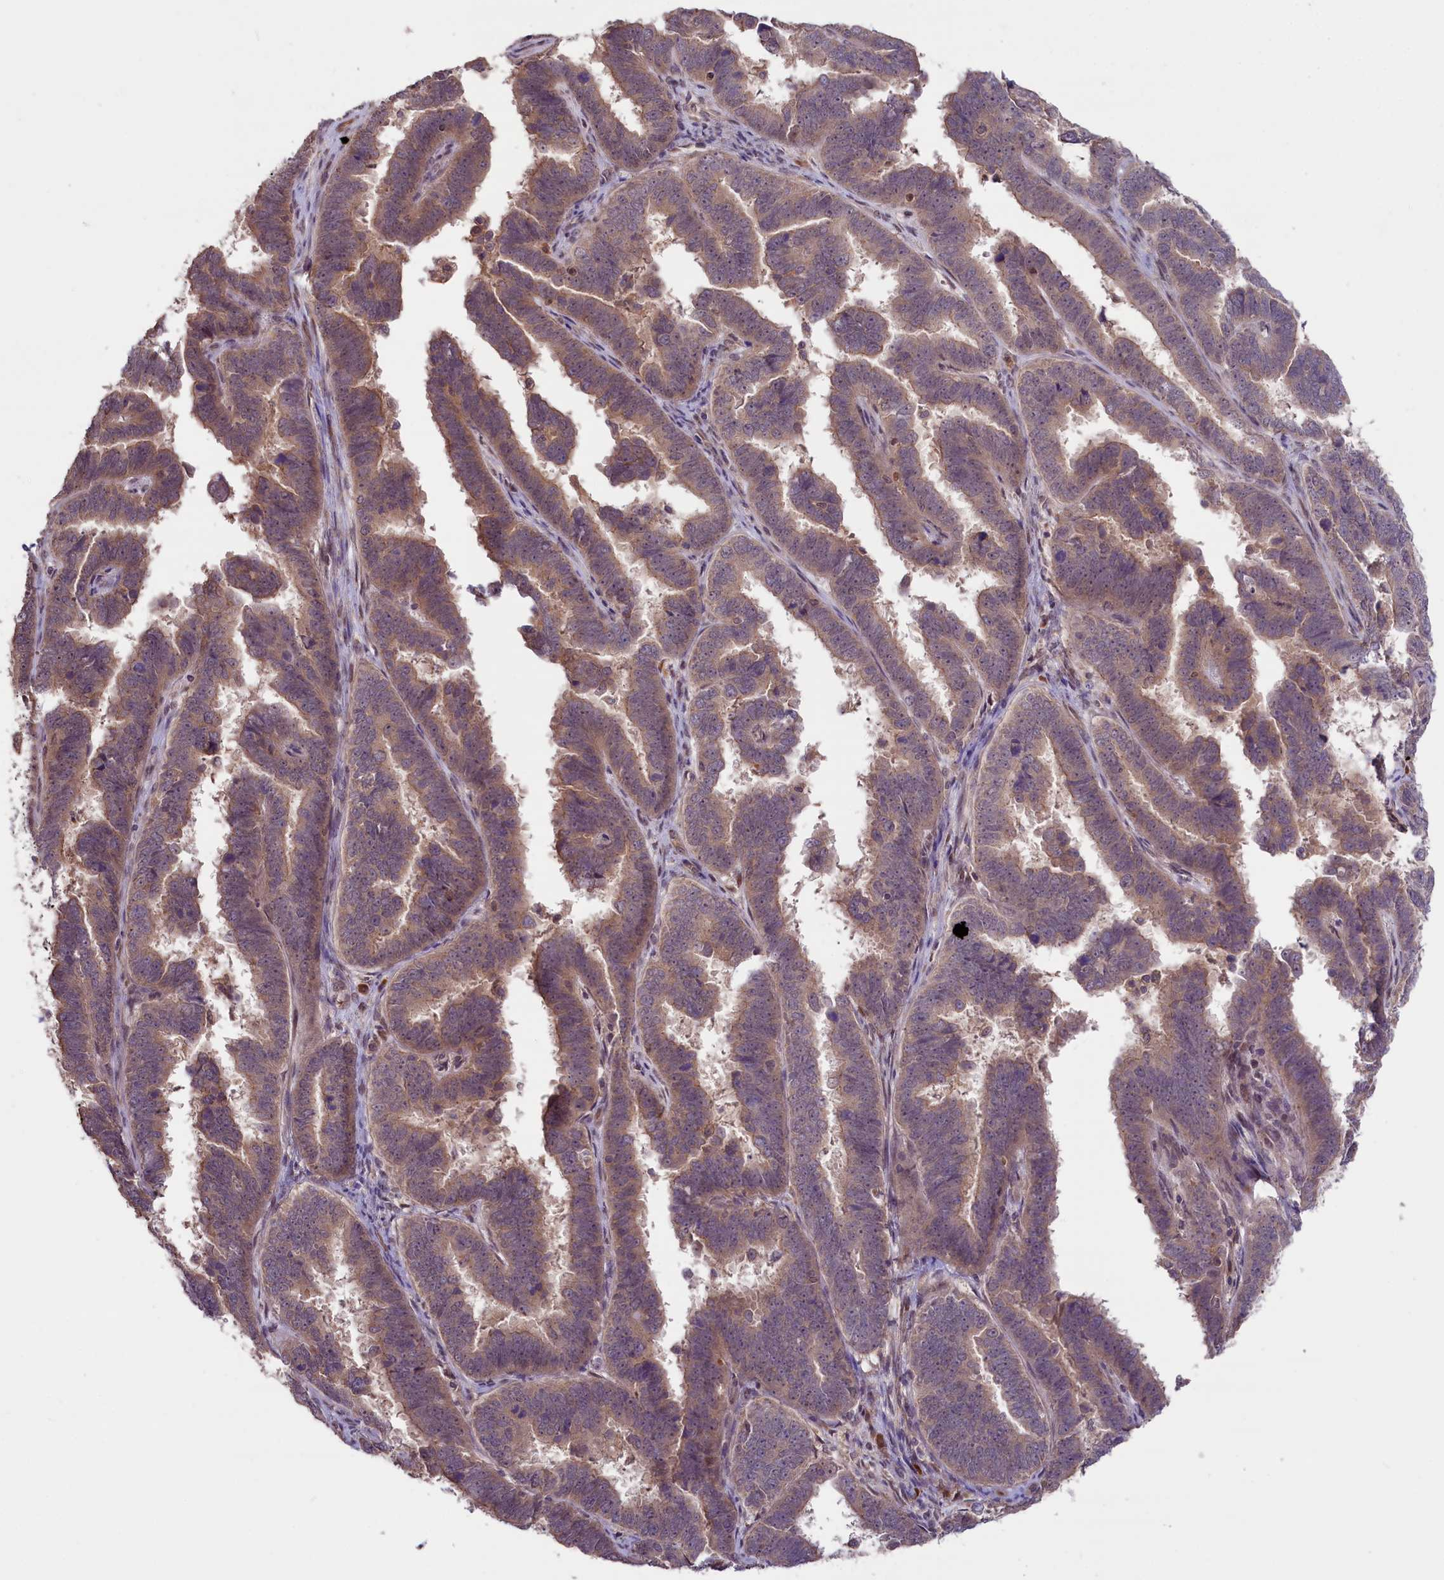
{"staining": {"intensity": "weak", "quantity": "25%-75%", "location": "cytoplasmic/membranous"}, "tissue": "endometrial cancer", "cell_type": "Tumor cells", "image_type": "cancer", "snomed": [{"axis": "morphology", "description": "Adenocarcinoma, NOS"}, {"axis": "topography", "description": "Endometrium"}], "caption": "Tumor cells reveal low levels of weak cytoplasmic/membranous expression in approximately 25%-75% of cells in human endometrial adenocarcinoma.", "gene": "RIC8A", "patient": {"sex": "female", "age": 75}}